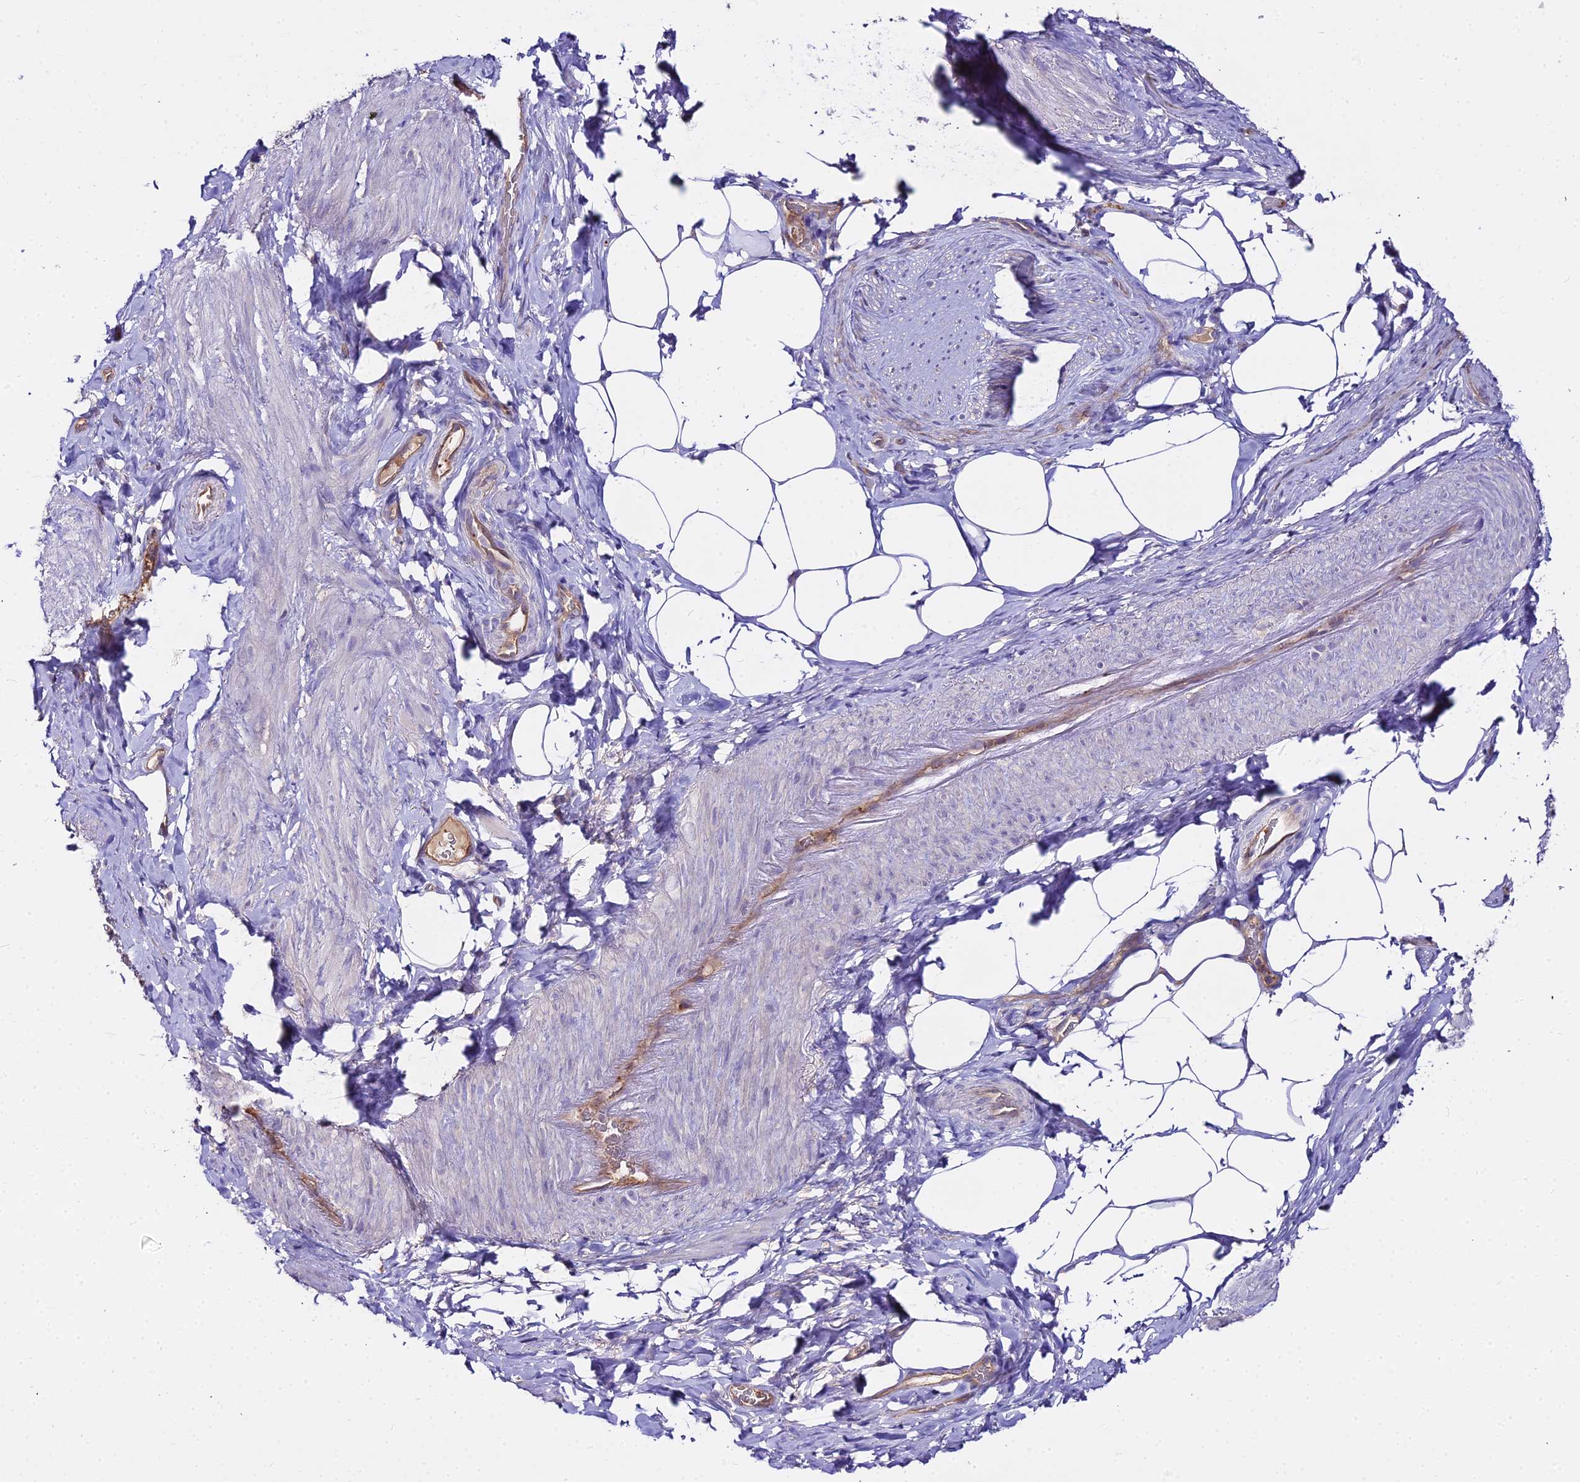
{"staining": {"intensity": "negative", "quantity": "none", "location": "none"}, "tissue": "smooth muscle", "cell_type": "Smooth muscle cells", "image_type": "normal", "snomed": [{"axis": "morphology", "description": "Normal tissue, NOS"}, {"axis": "topography", "description": "Smooth muscle"}, {"axis": "topography", "description": "Peripheral nerve tissue"}], "caption": "Smooth muscle was stained to show a protein in brown. There is no significant staining in smooth muscle cells.", "gene": "GLYAT", "patient": {"sex": "male", "age": 69}}